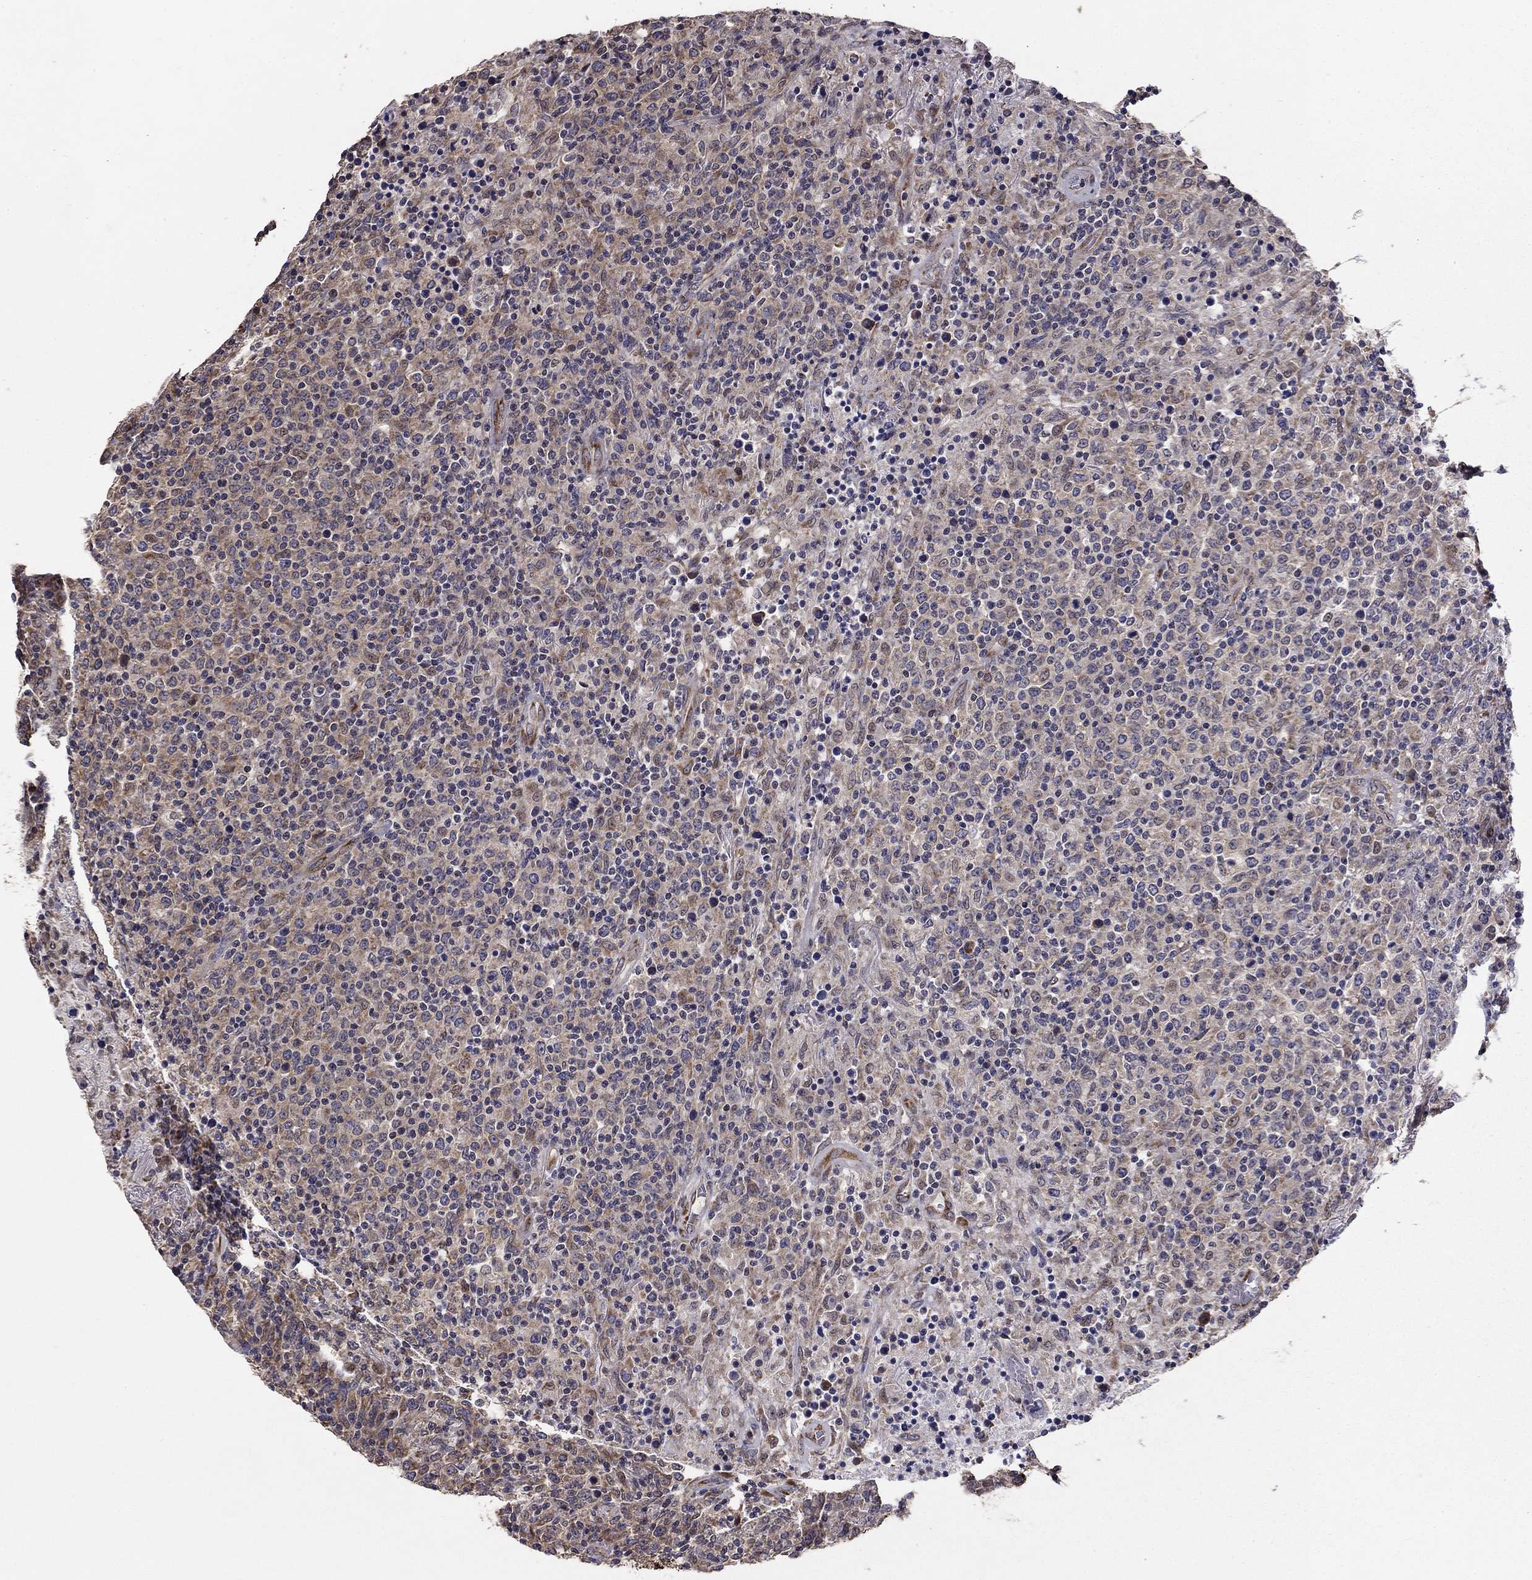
{"staining": {"intensity": "negative", "quantity": "none", "location": "none"}, "tissue": "lymphoma", "cell_type": "Tumor cells", "image_type": "cancer", "snomed": [{"axis": "morphology", "description": "Malignant lymphoma, non-Hodgkin's type, High grade"}, {"axis": "topography", "description": "Lung"}], "caption": "This is an IHC micrograph of malignant lymphoma, non-Hodgkin's type (high-grade). There is no staining in tumor cells.", "gene": "NKIRAS1", "patient": {"sex": "male", "age": 79}}